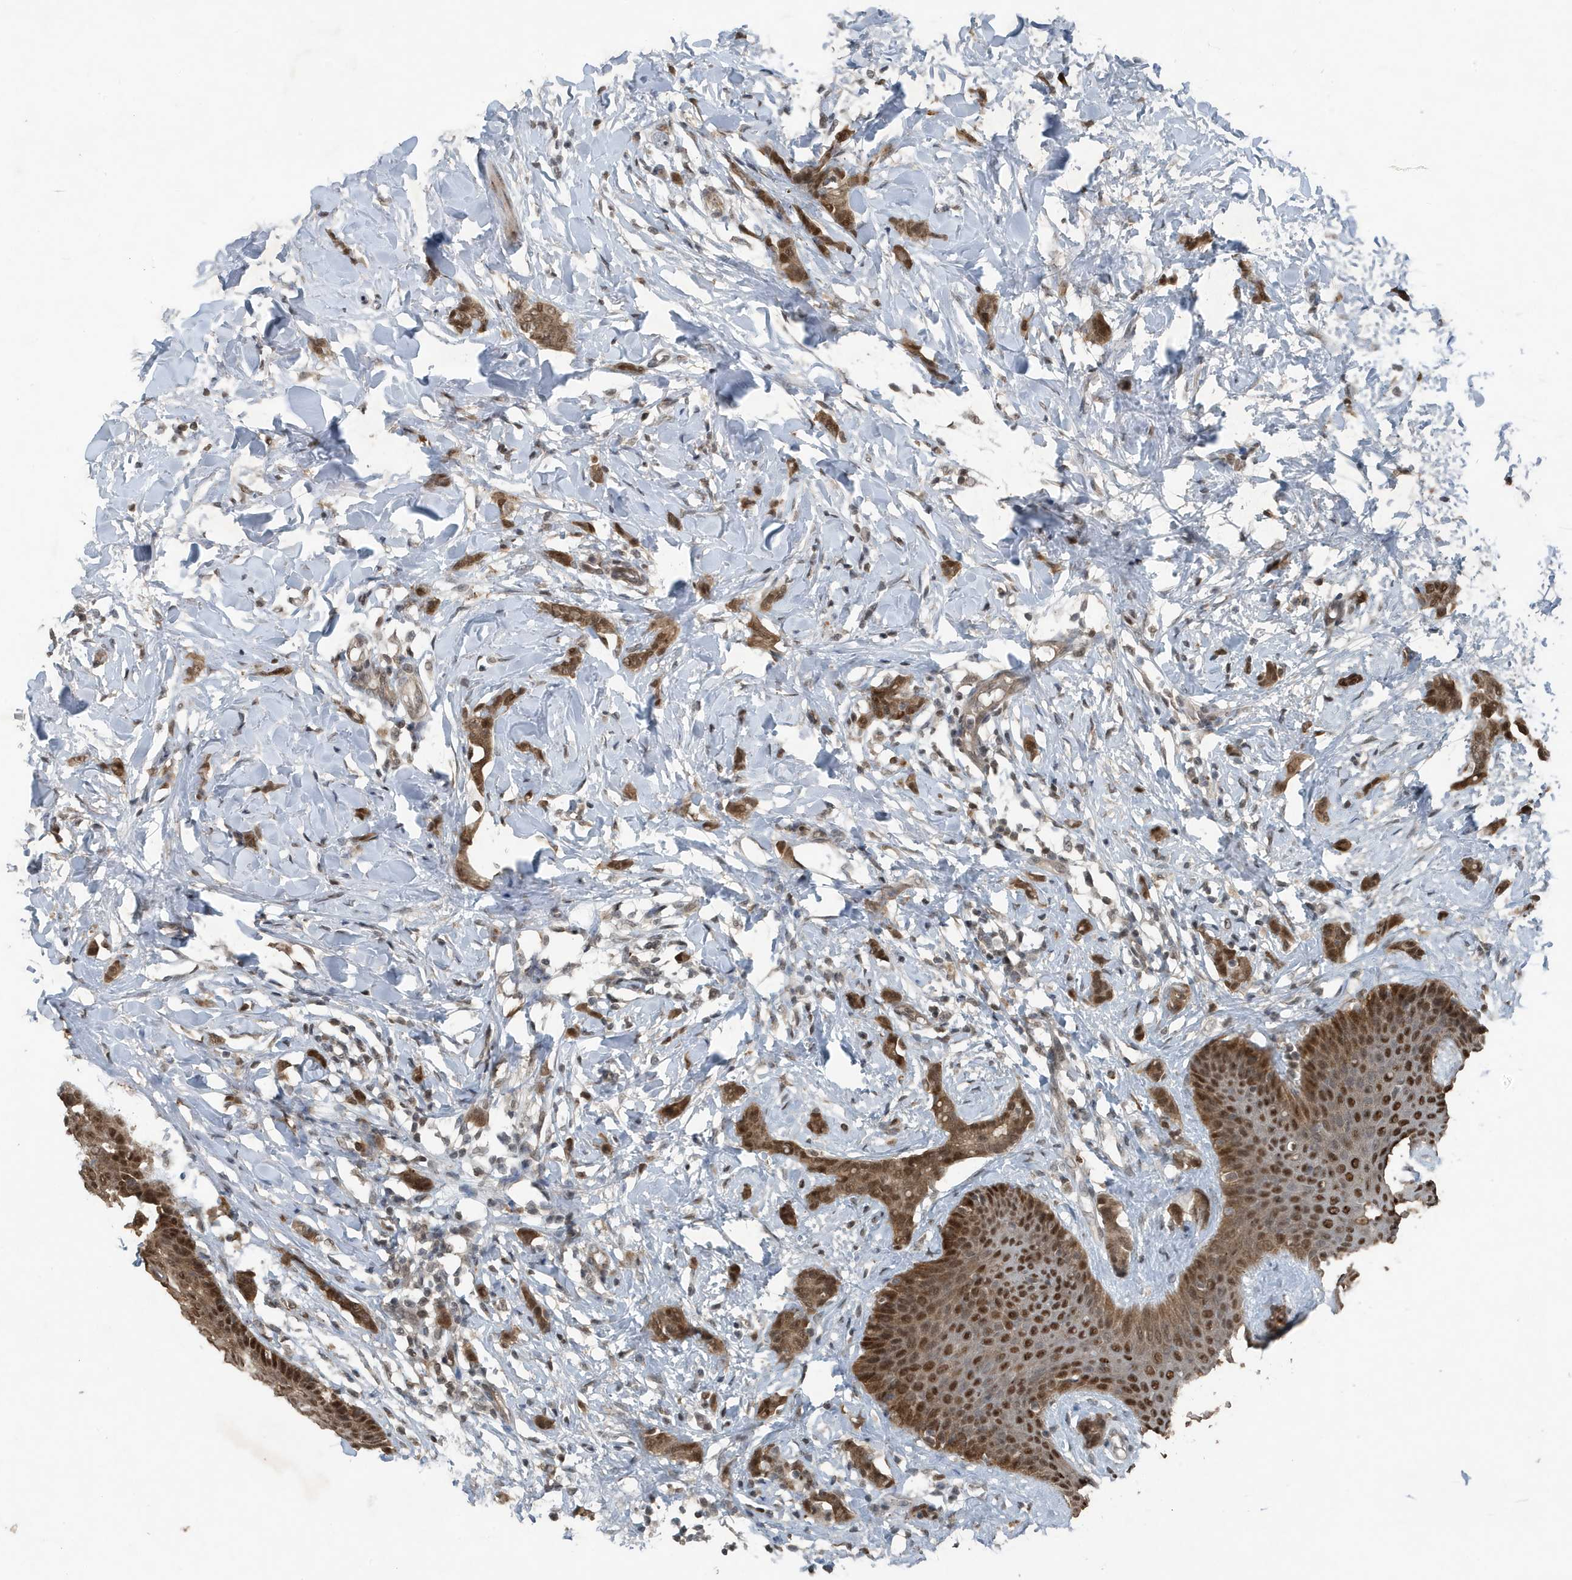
{"staining": {"intensity": "strong", "quantity": ">75%", "location": "cytoplasmic/membranous,nuclear"}, "tissue": "breast cancer", "cell_type": "Tumor cells", "image_type": "cancer", "snomed": [{"axis": "morphology", "description": "Lobular carcinoma"}, {"axis": "topography", "description": "Skin"}, {"axis": "topography", "description": "Breast"}], "caption": "The photomicrograph reveals immunohistochemical staining of lobular carcinoma (breast). There is strong cytoplasmic/membranous and nuclear positivity is identified in approximately >75% of tumor cells.", "gene": "HSPA1A", "patient": {"sex": "female", "age": 46}}